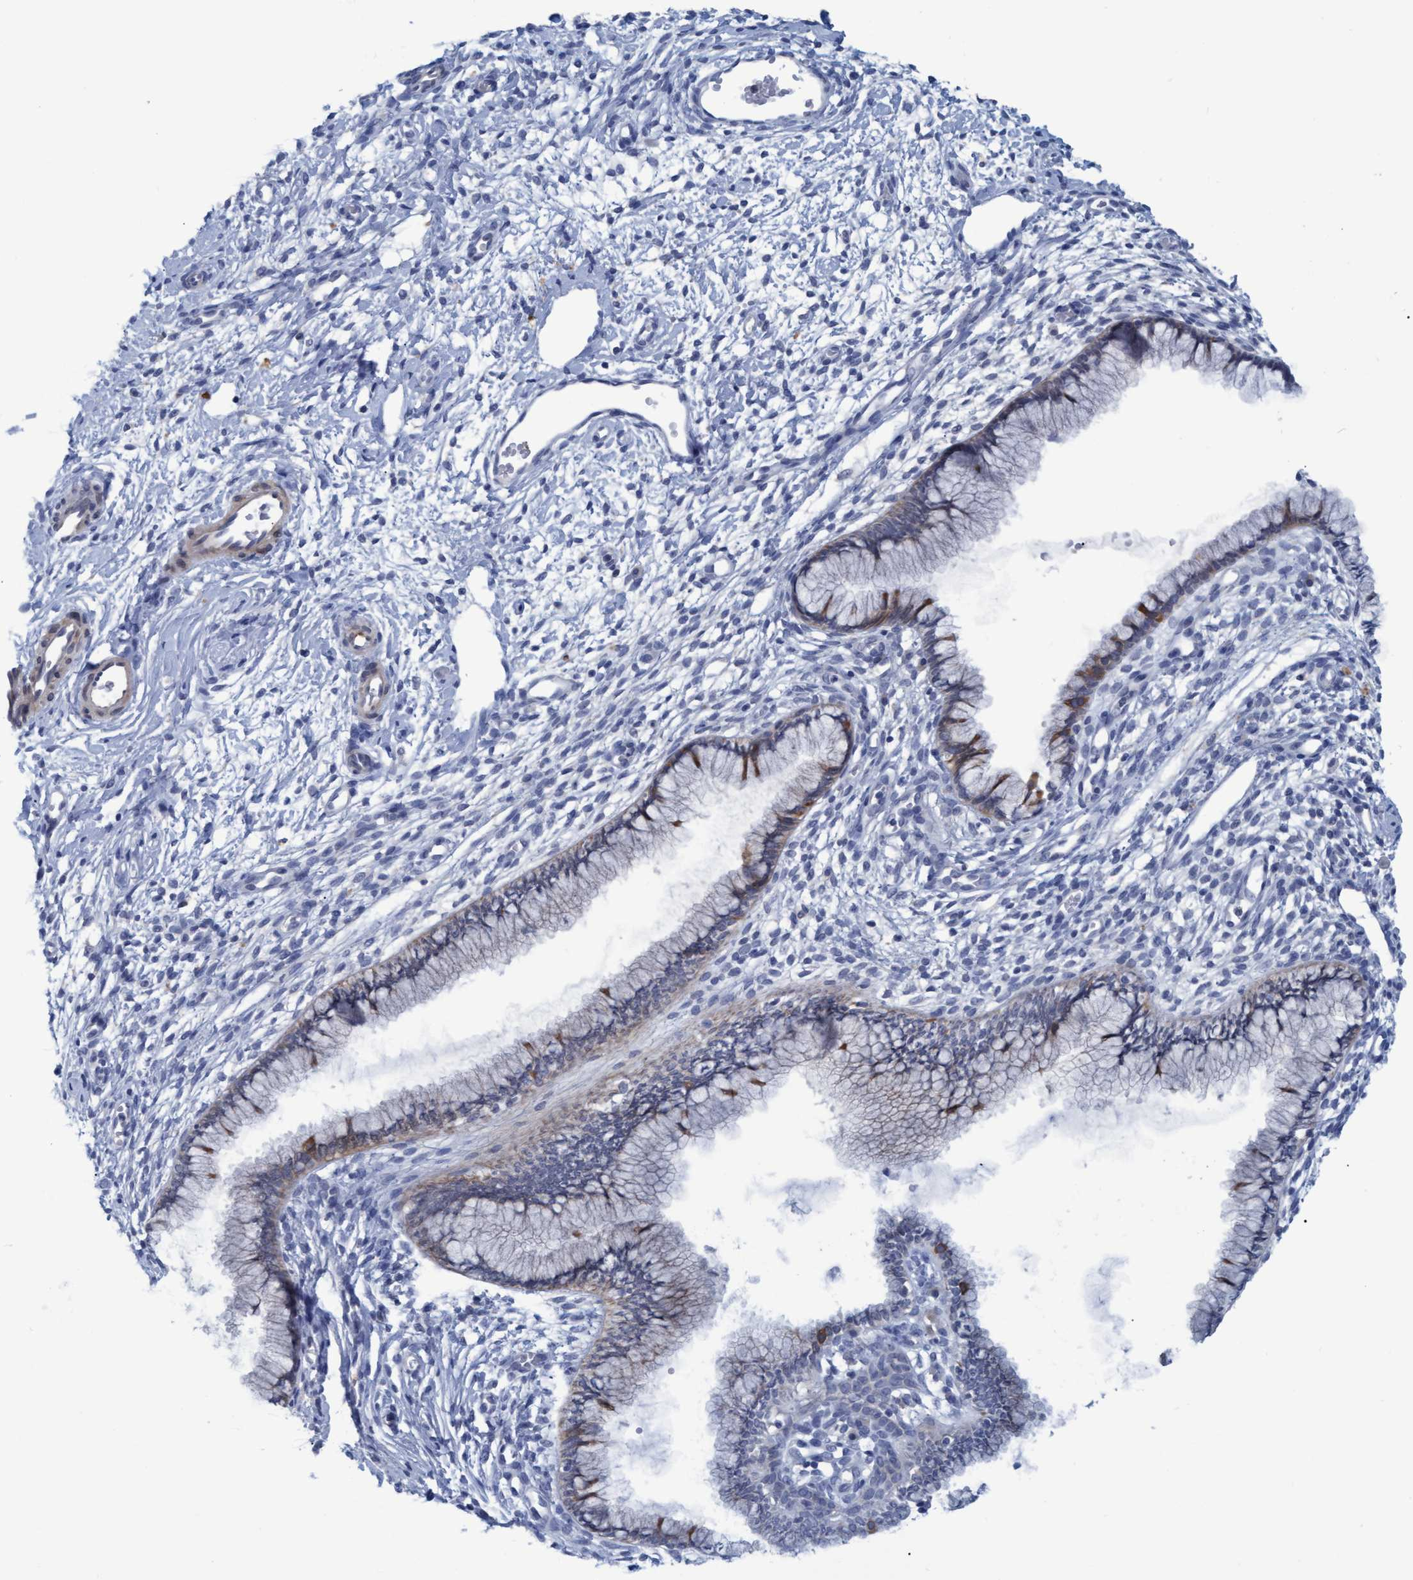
{"staining": {"intensity": "moderate", "quantity": "<25%", "location": "cytoplasmic/membranous"}, "tissue": "cervix", "cell_type": "Glandular cells", "image_type": "normal", "snomed": [{"axis": "morphology", "description": "Normal tissue, NOS"}, {"axis": "topography", "description": "Cervix"}], "caption": "Protein staining displays moderate cytoplasmic/membranous expression in approximately <25% of glandular cells in benign cervix. The protein is stained brown, and the nuclei are stained in blue (DAB (3,3'-diaminobenzidine) IHC with brightfield microscopy, high magnification).", "gene": "SSTR3", "patient": {"sex": "female", "age": 65}}